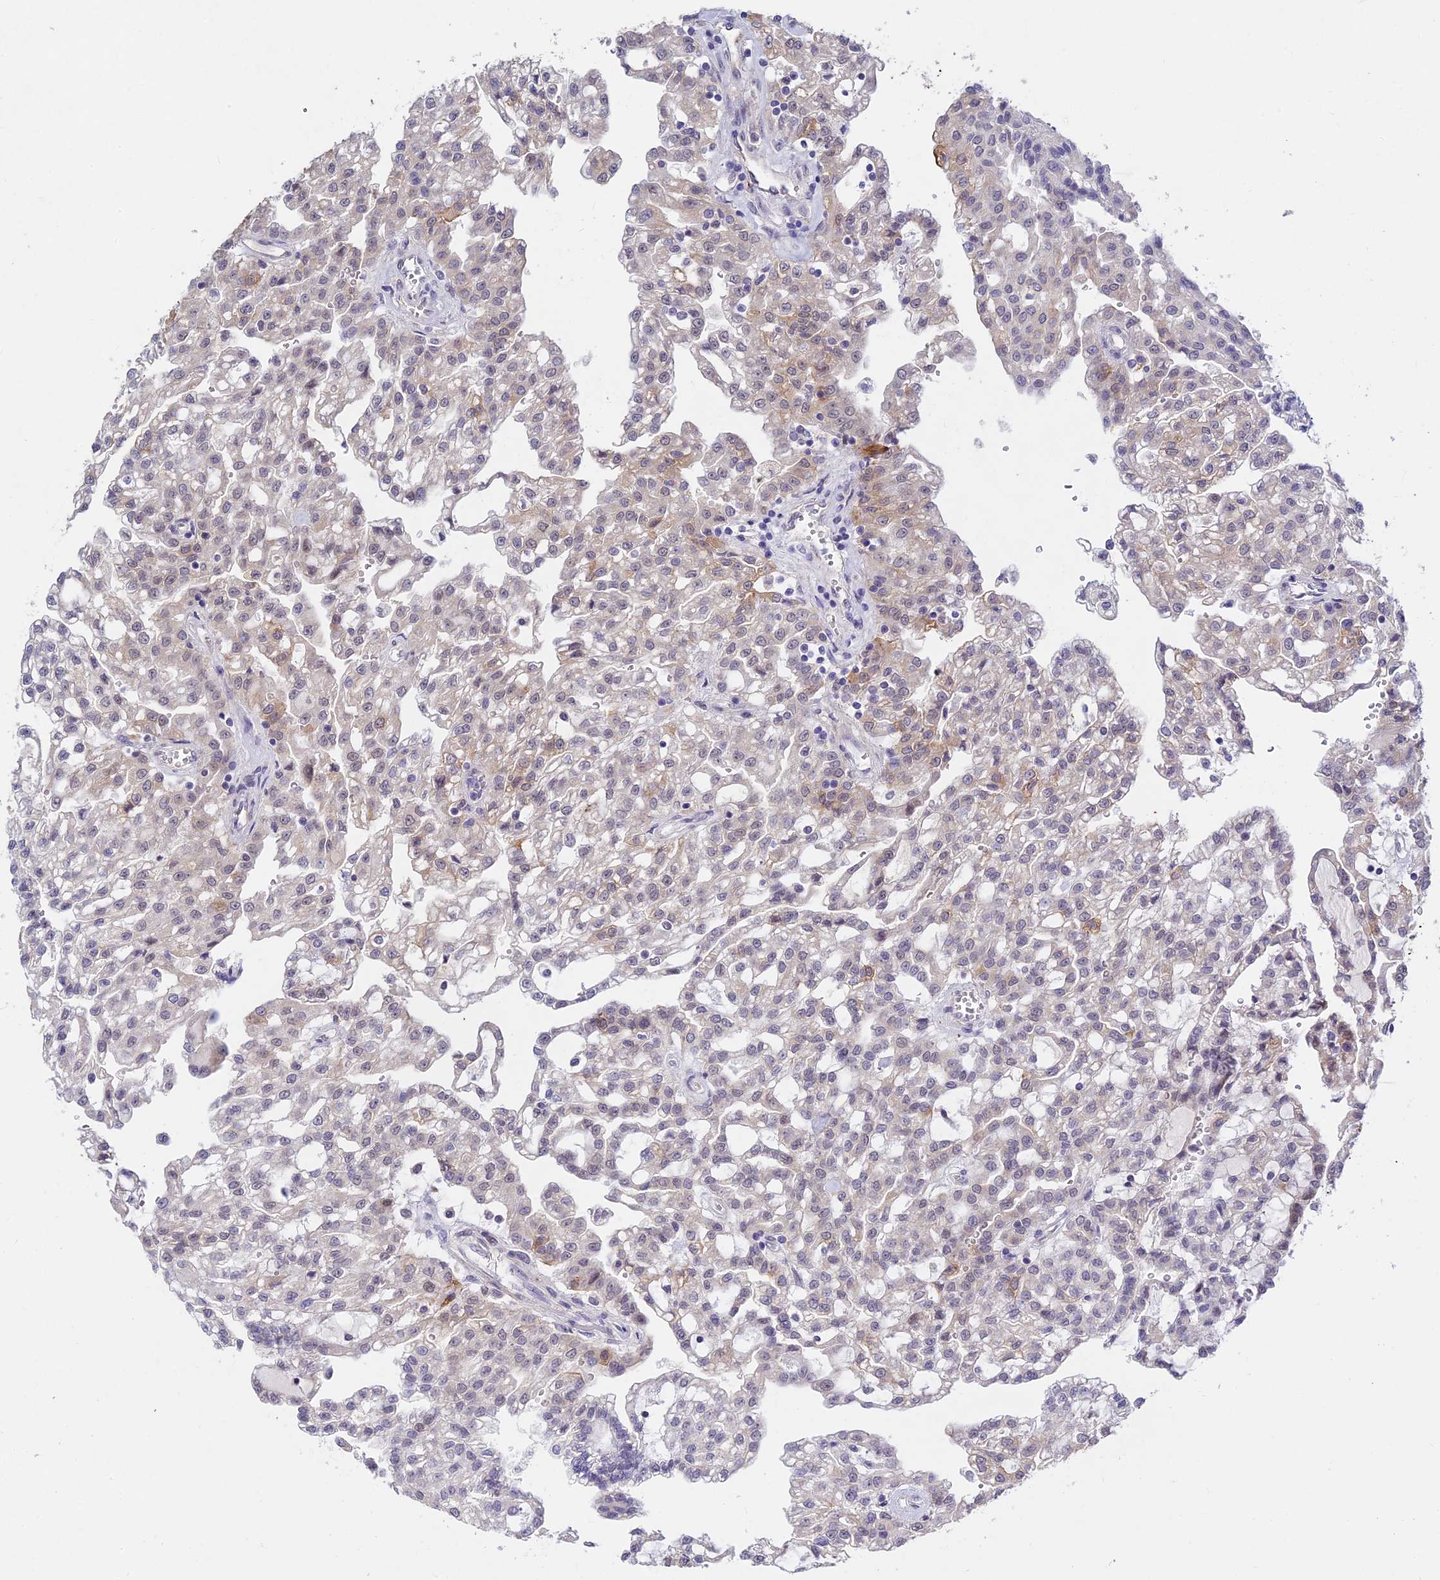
{"staining": {"intensity": "weak", "quantity": "<25%", "location": "cytoplasmic/membranous"}, "tissue": "renal cancer", "cell_type": "Tumor cells", "image_type": "cancer", "snomed": [{"axis": "morphology", "description": "Adenocarcinoma, NOS"}, {"axis": "topography", "description": "Kidney"}], "caption": "Renal cancer was stained to show a protein in brown. There is no significant expression in tumor cells. (Stains: DAB (3,3'-diaminobenzidine) IHC with hematoxylin counter stain, Microscopy: brightfield microscopy at high magnification).", "gene": "RAVER1", "patient": {"sex": "male", "age": 63}}